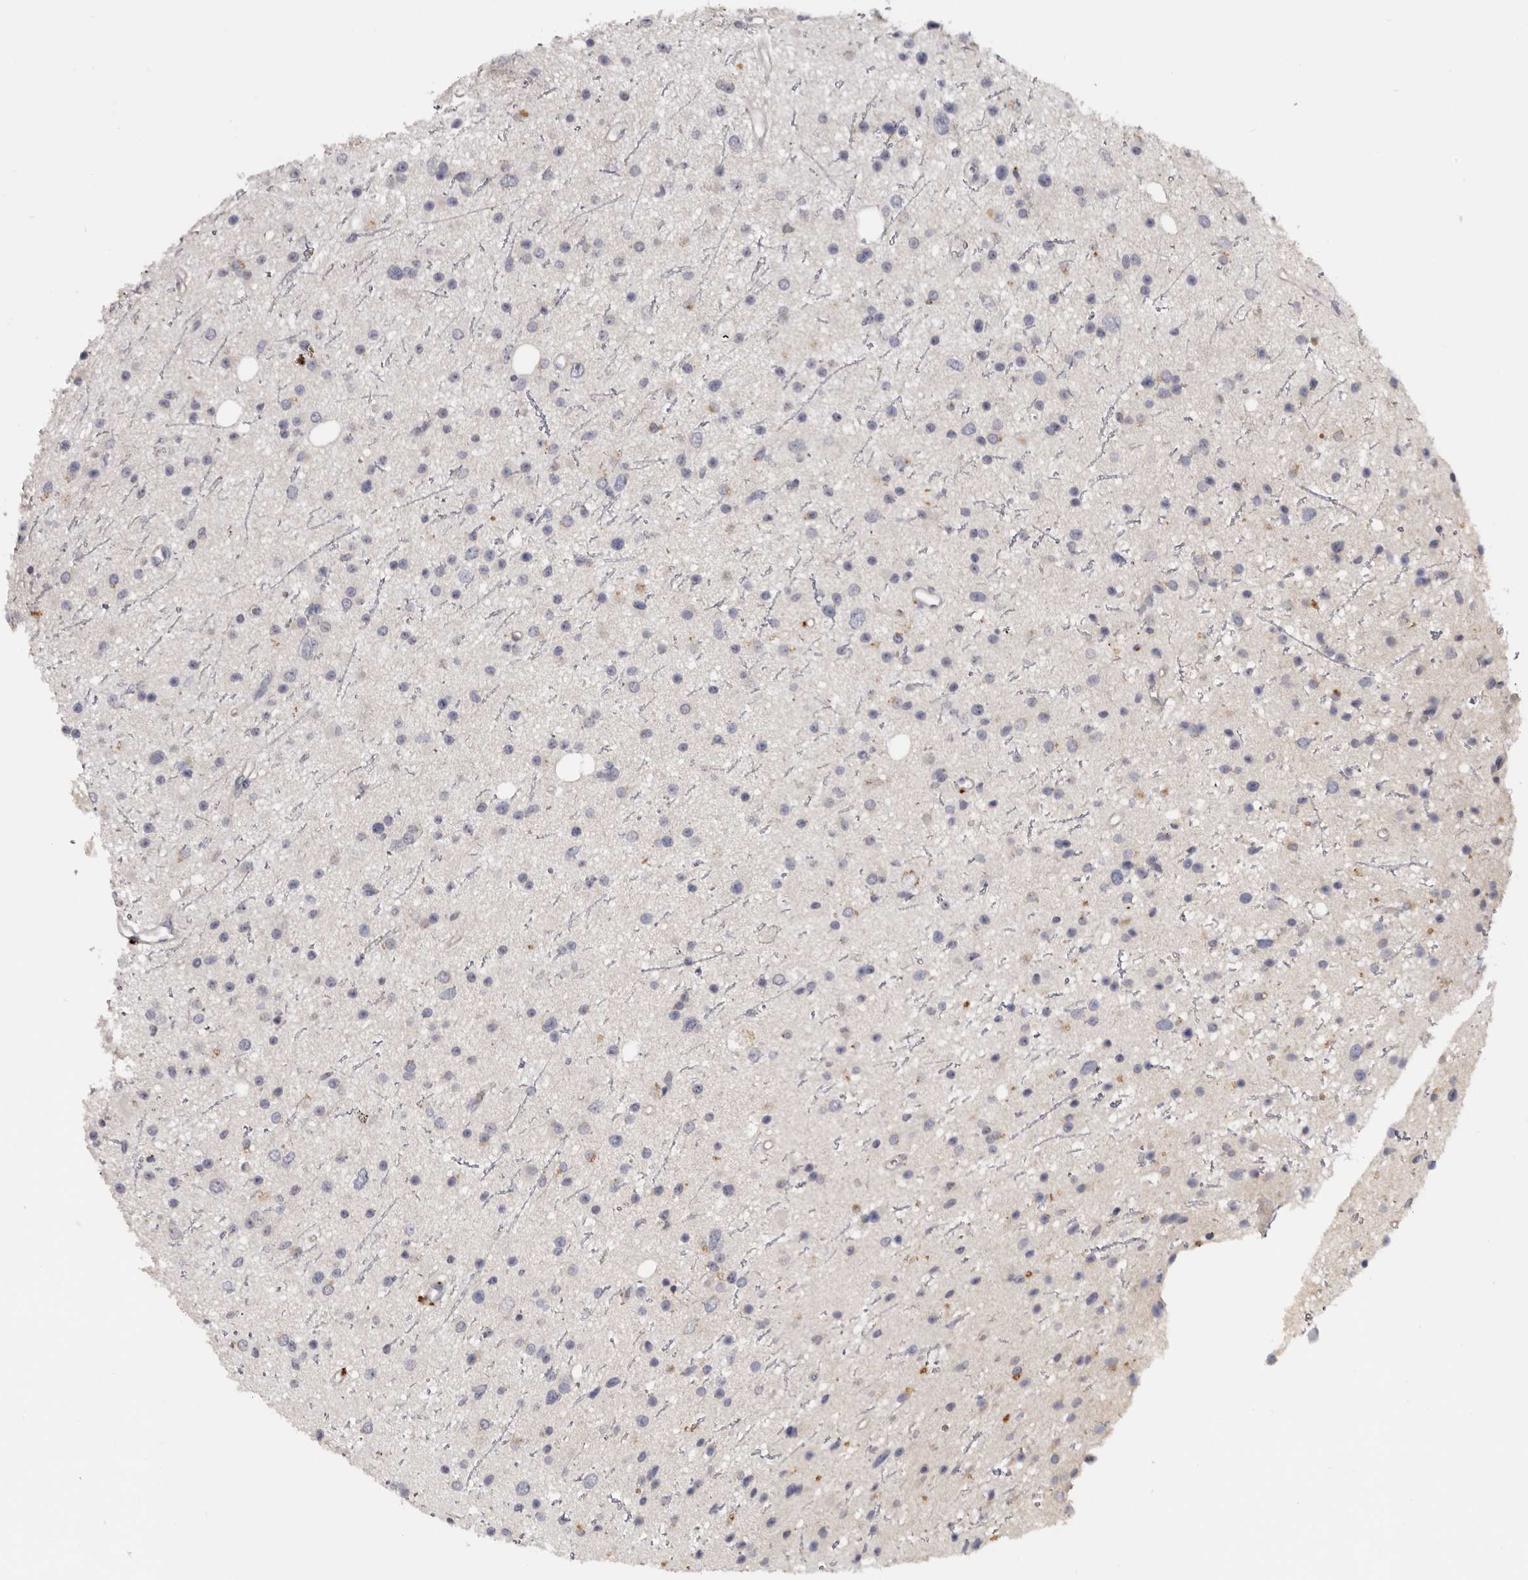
{"staining": {"intensity": "negative", "quantity": "none", "location": "none"}, "tissue": "glioma", "cell_type": "Tumor cells", "image_type": "cancer", "snomed": [{"axis": "morphology", "description": "Glioma, malignant, Low grade"}, {"axis": "topography", "description": "Cerebral cortex"}], "caption": "Protein analysis of glioma displays no significant positivity in tumor cells. (Immunohistochemistry, brightfield microscopy, high magnification).", "gene": "DAP", "patient": {"sex": "female", "age": 39}}